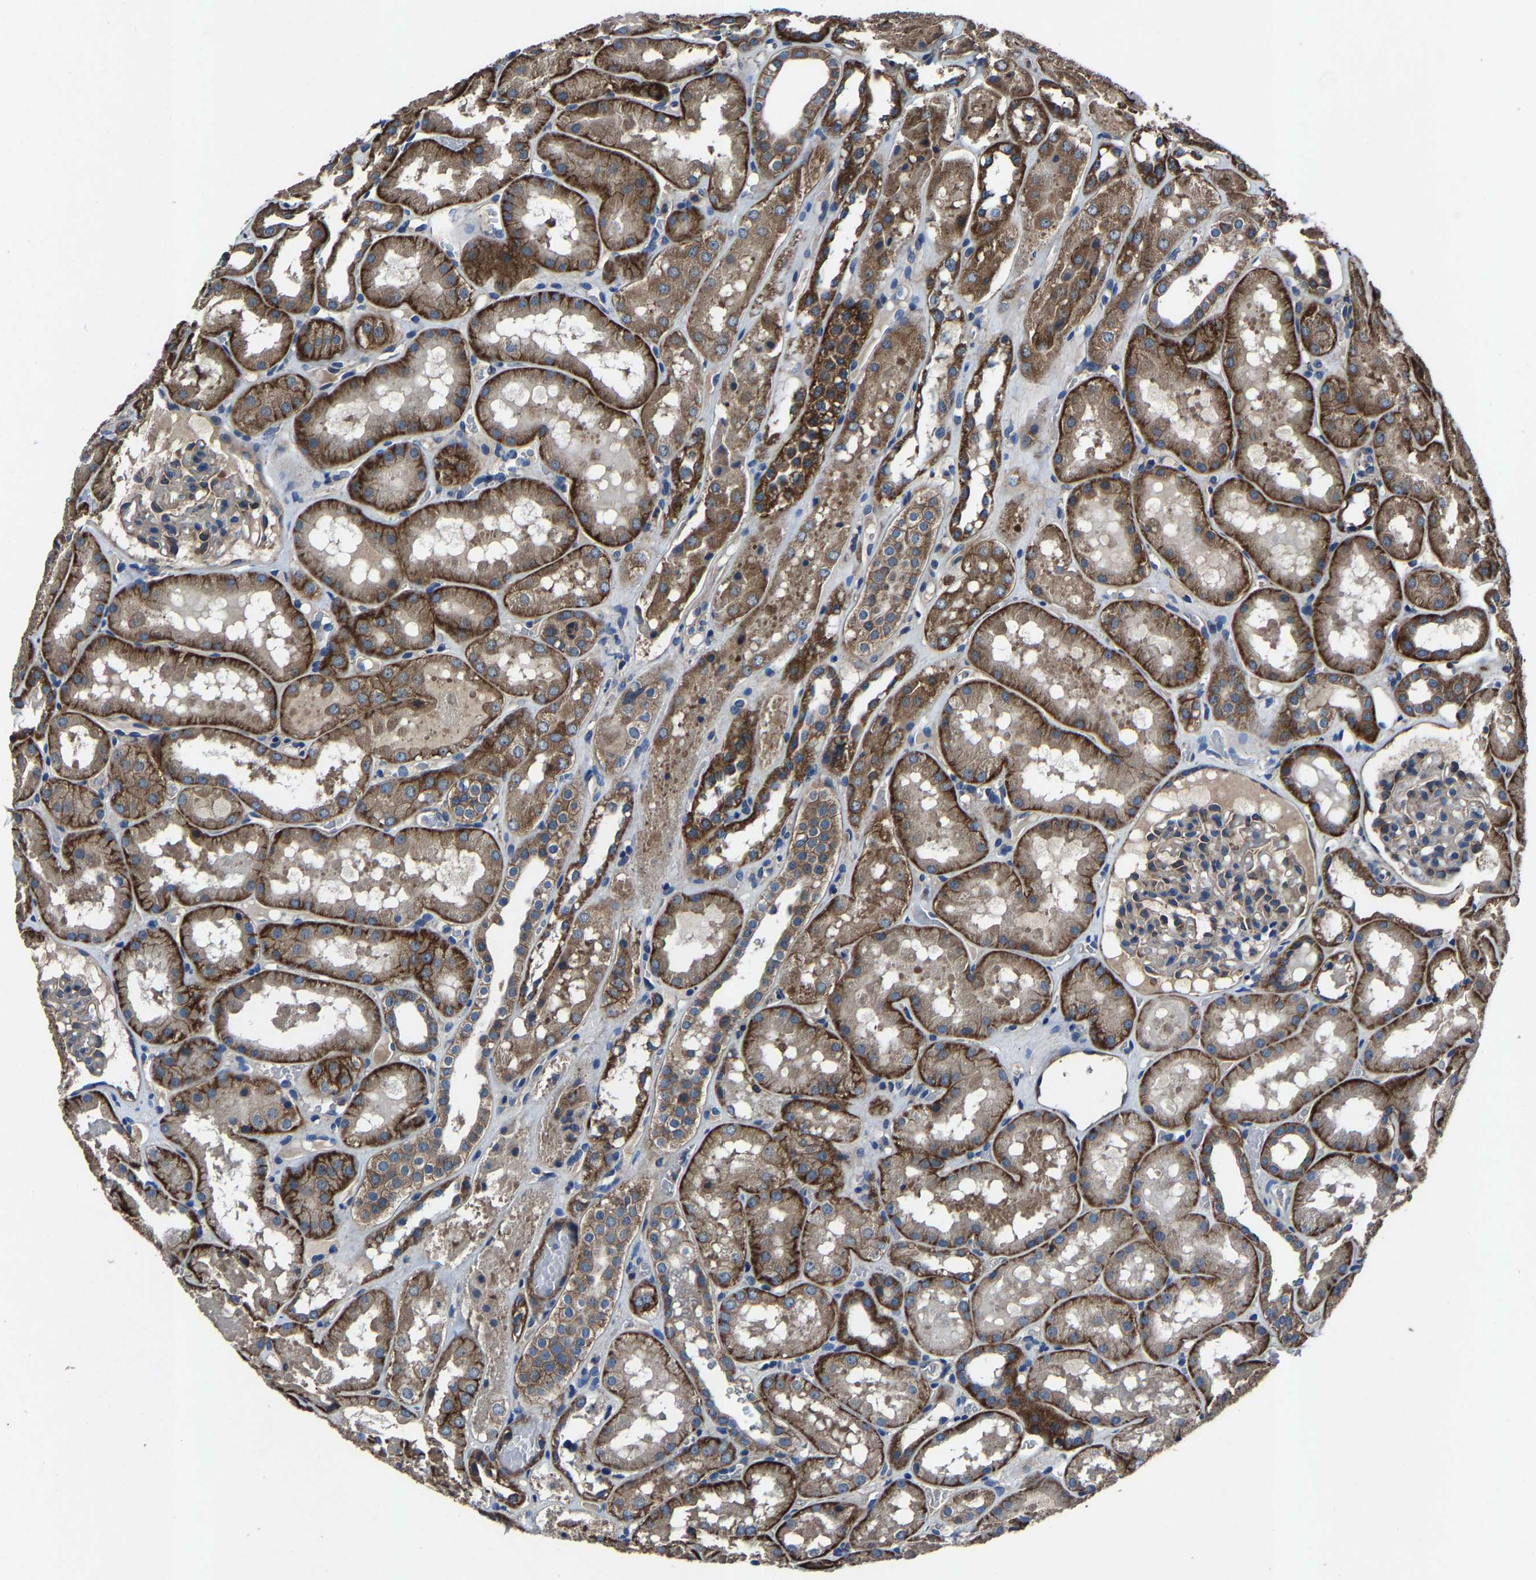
{"staining": {"intensity": "moderate", "quantity": "25%-75%", "location": "cytoplasmic/membranous"}, "tissue": "kidney", "cell_type": "Cells in glomeruli", "image_type": "normal", "snomed": [{"axis": "morphology", "description": "Normal tissue, NOS"}, {"axis": "topography", "description": "Kidney"}, {"axis": "topography", "description": "Urinary bladder"}], "caption": "Moderate cytoplasmic/membranous protein expression is seen in about 25%-75% of cells in glomeruli in kidney. The staining was performed using DAB (3,3'-diaminobenzidine), with brown indicating positive protein expression. Nuclei are stained blue with hematoxylin.", "gene": "KIAA1958", "patient": {"sex": "male", "age": 16}}